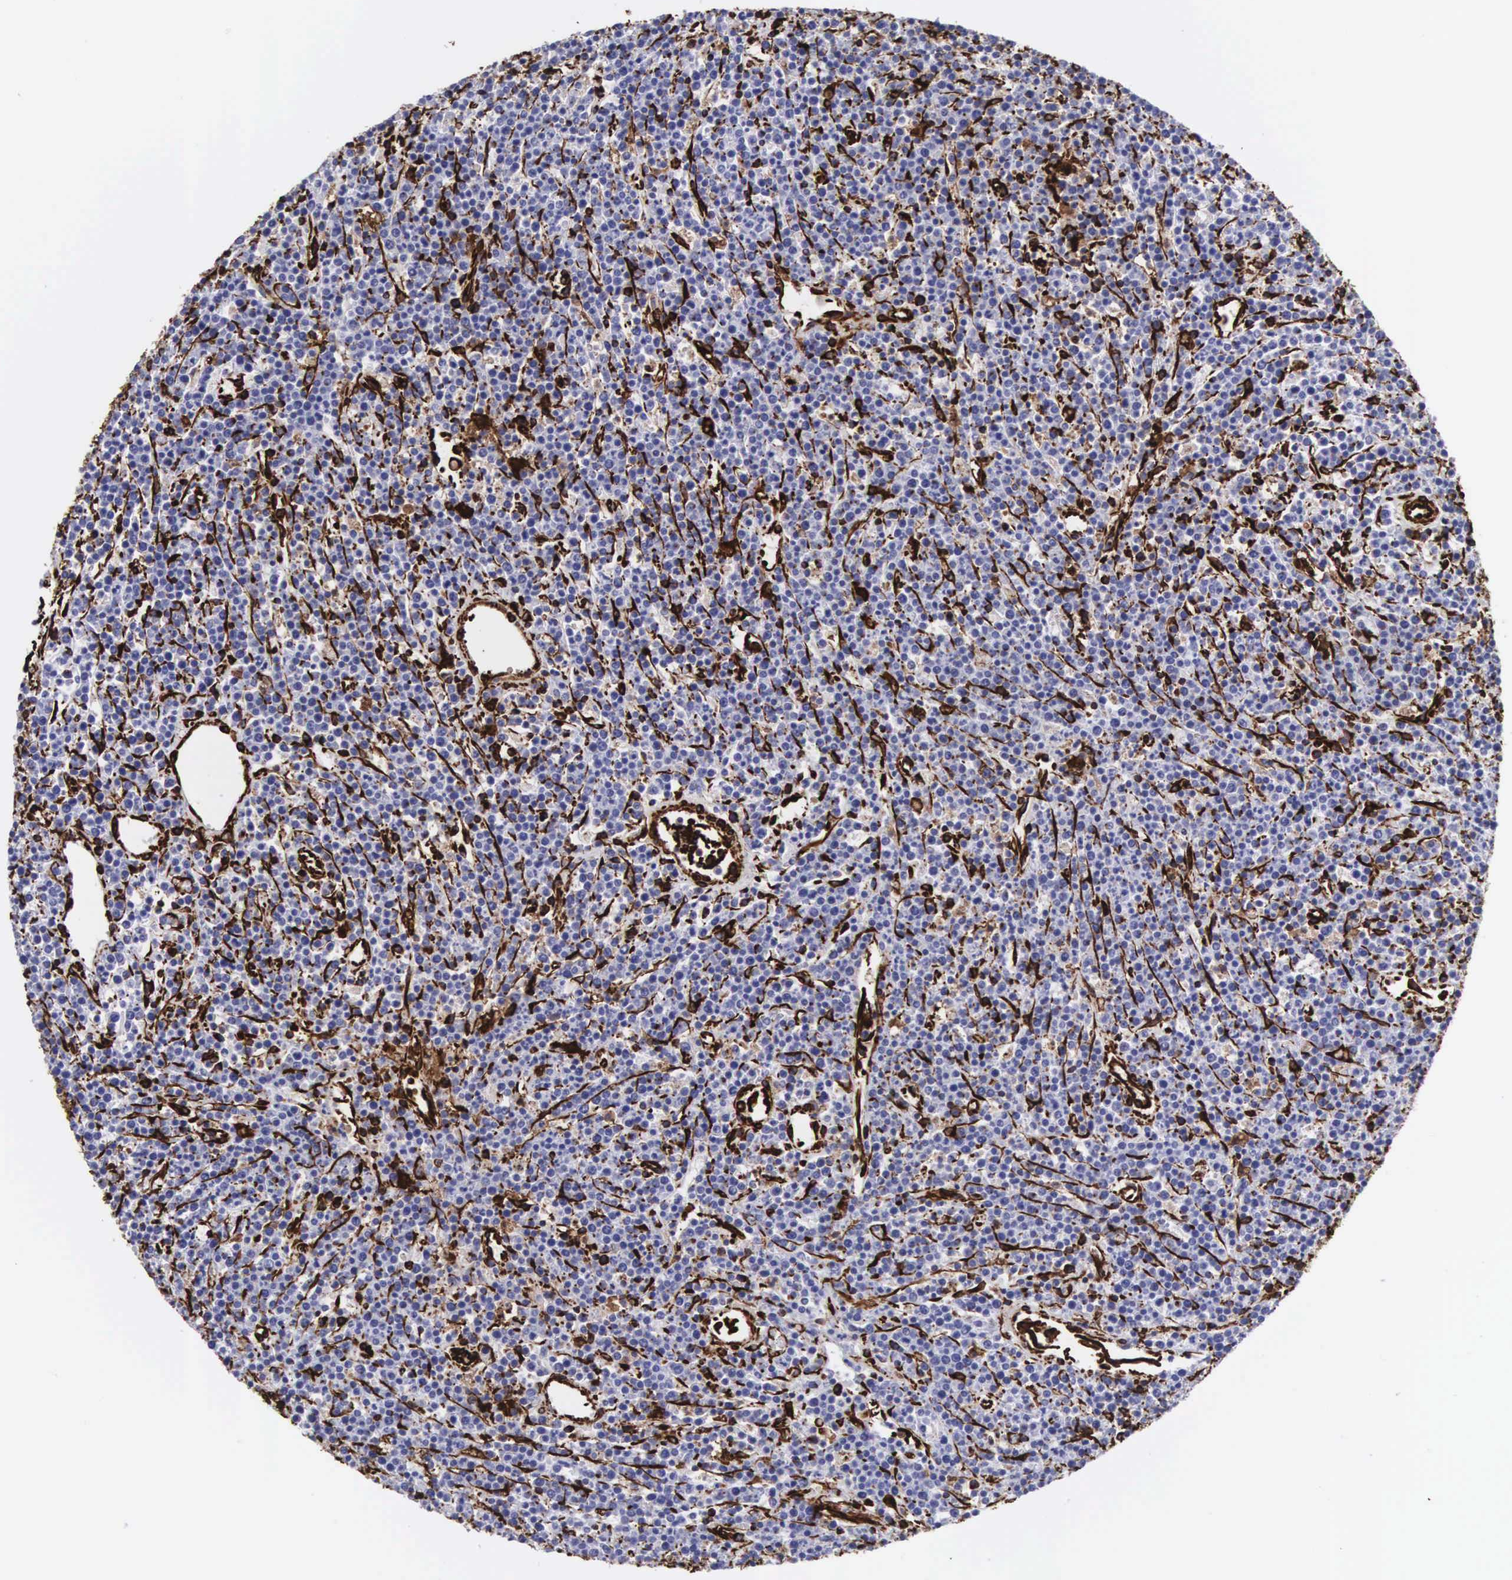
{"staining": {"intensity": "negative", "quantity": "none", "location": "none"}, "tissue": "lymphoma", "cell_type": "Tumor cells", "image_type": "cancer", "snomed": [{"axis": "morphology", "description": "Malignant lymphoma, non-Hodgkin's type, High grade"}, {"axis": "topography", "description": "Ovary"}], "caption": "Human malignant lymphoma, non-Hodgkin's type (high-grade) stained for a protein using IHC demonstrates no expression in tumor cells.", "gene": "VIM", "patient": {"sex": "female", "age": 56}}